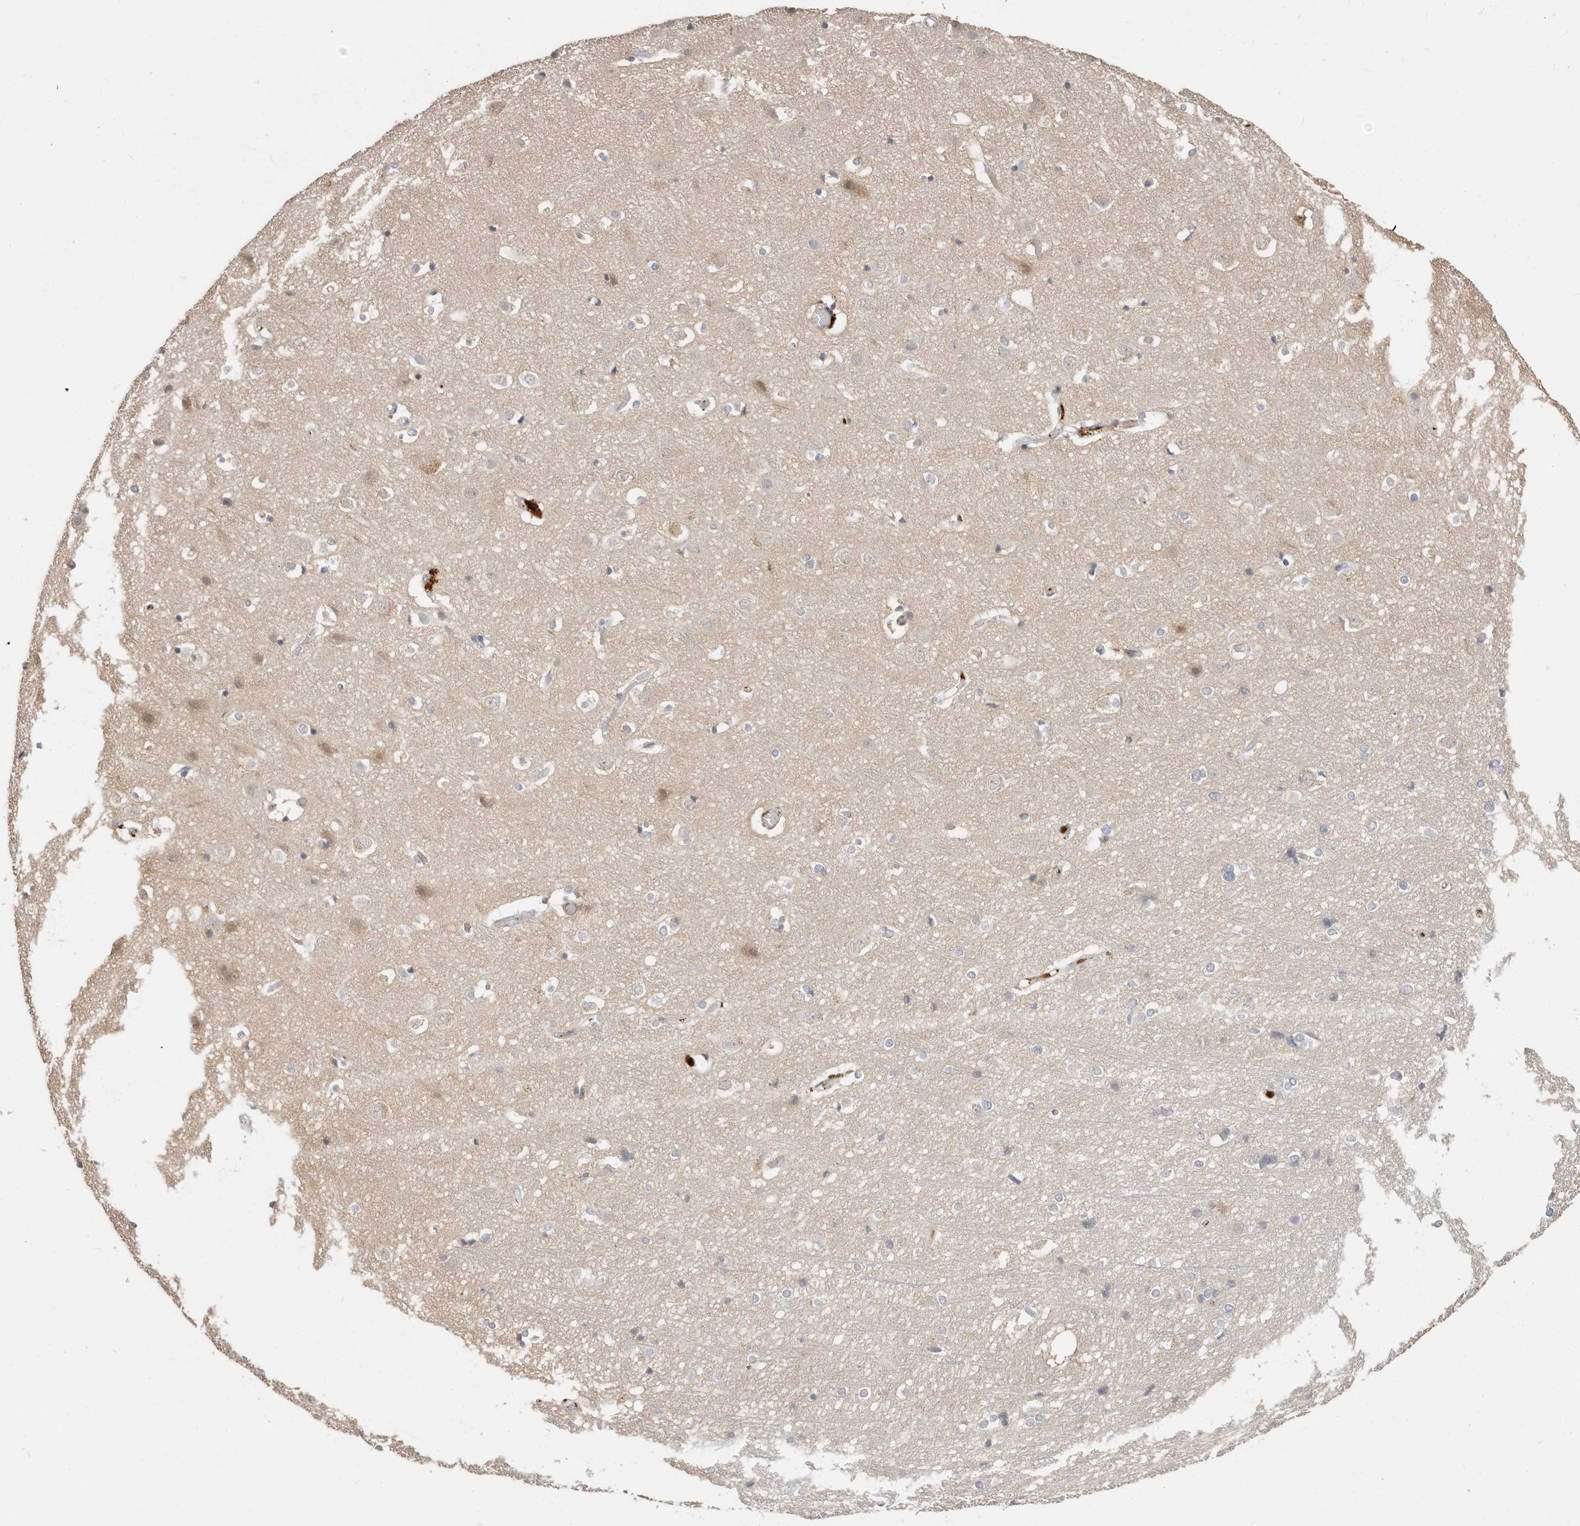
{"staining": {"intensity": "moderate", "quantity": "25%-75%", "location": "cytoplasmic/membranous"}, "tissue": "cerebral cortex", "cell_type": "Endothelial cells", "image_type": "normal", "snomed": [{"axis": "morphology", "description": "Normal tissue, NOS"}, {"axis": "topography", "description": "Cerebral cortex"}], "caption": "About 25%-75% of endothelial cells in normal human cerebral cortex display moderate cytoplasmic/membranous protein expression as visualized by brown immunohistochemical staining.", "gene": "MTFR2", "patient": {"sex": "male", "age": 54}}